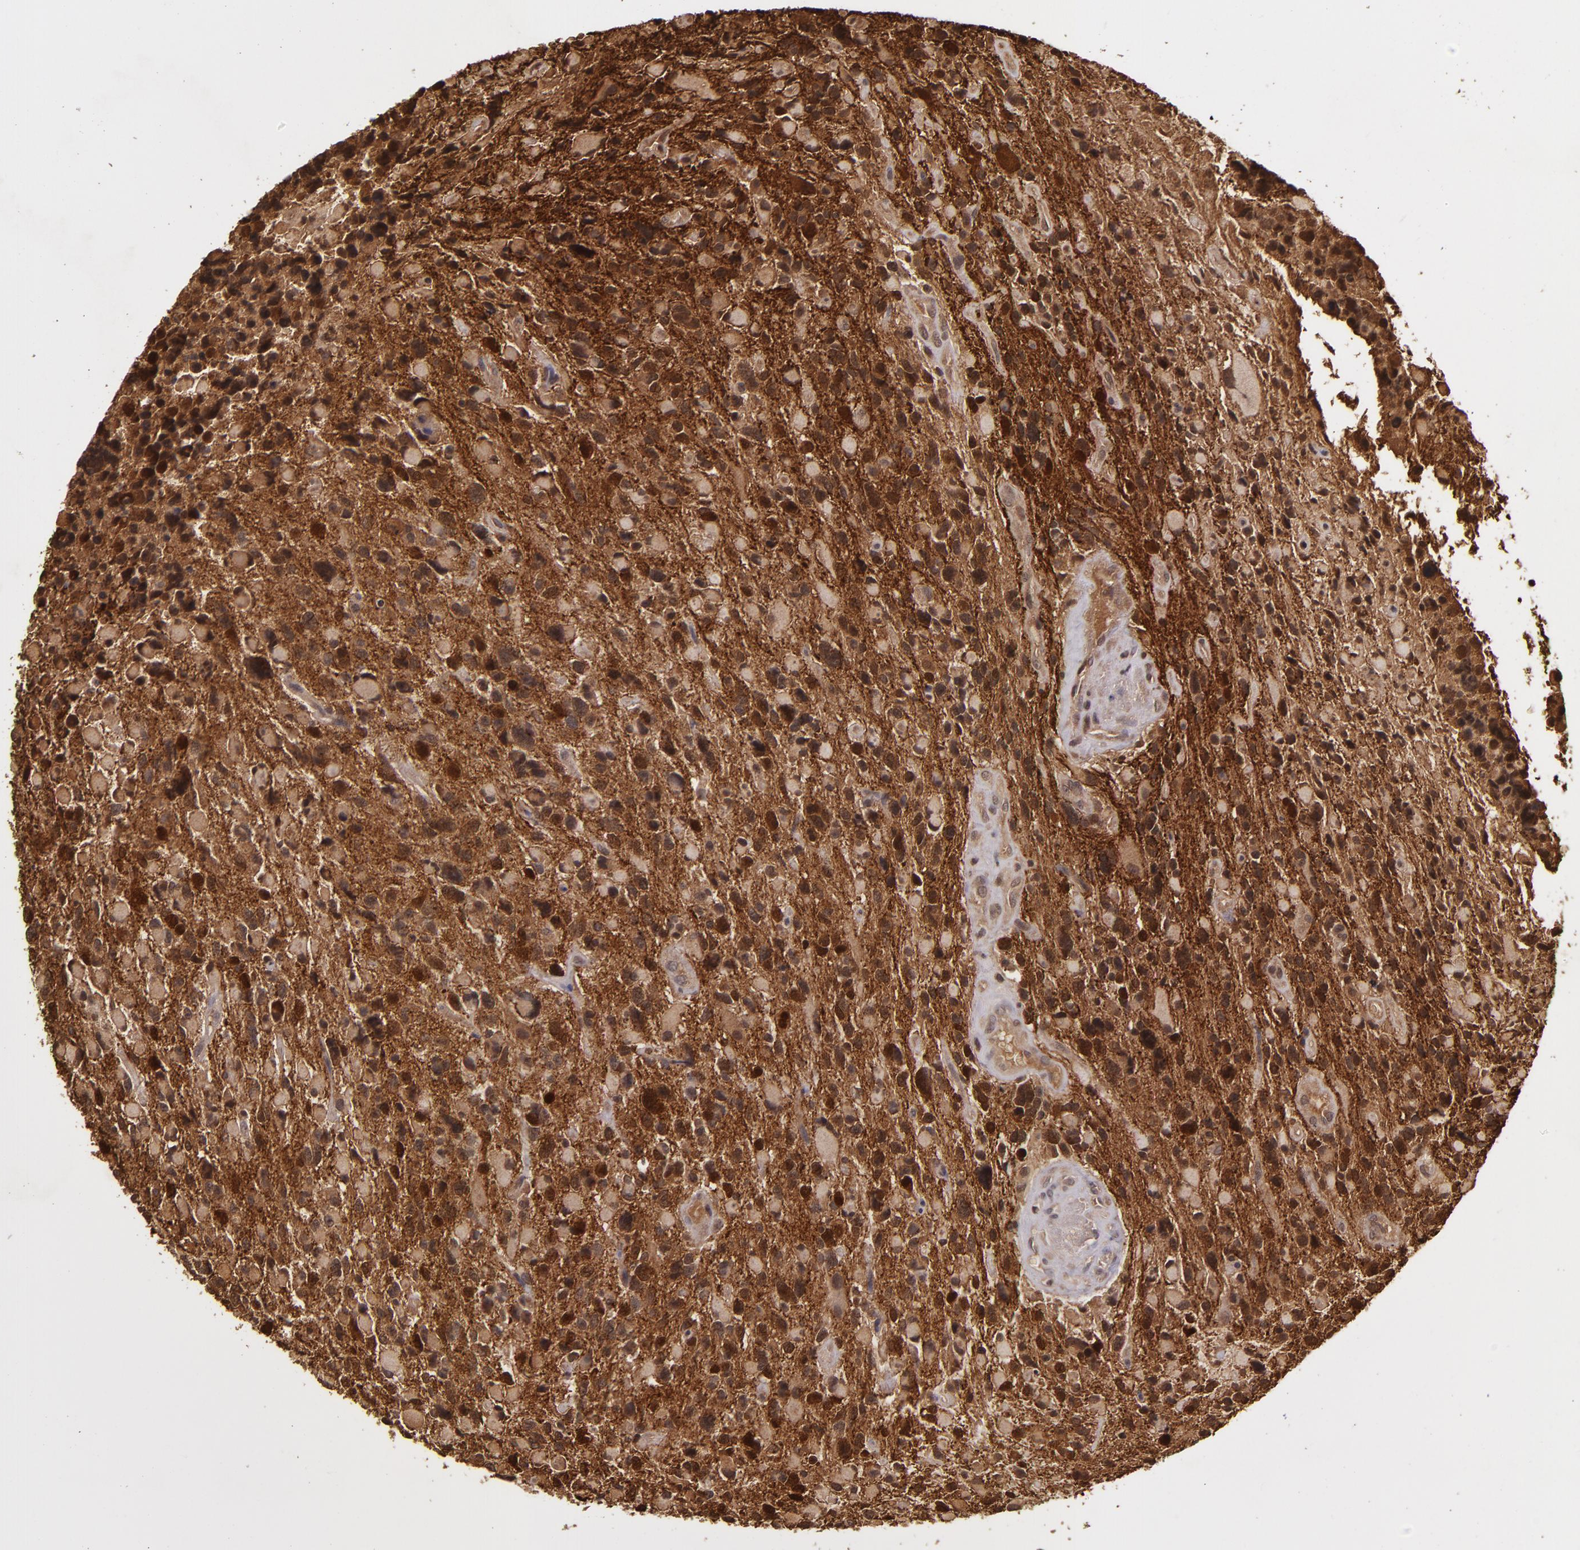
{"staining": {"intensity": "strong", "quantity": ">75%", "location": "cytoplasmic/membranous,nuclear"}, "tissue": "glioma", "cell_type": "Tumor cells", "image_type": "cancer", "snomed": [{"axis": "morphology", "description": "Glioma, malignant, High grade"}, {"axis": "topography", "description": "Brain"}], "caption": "High-grade glioma (malignant) stained with a protein marker exhibits strong staining in tumor cells.", "gene": "SNCB", "patient": {"sex": "female", "age": 37}}